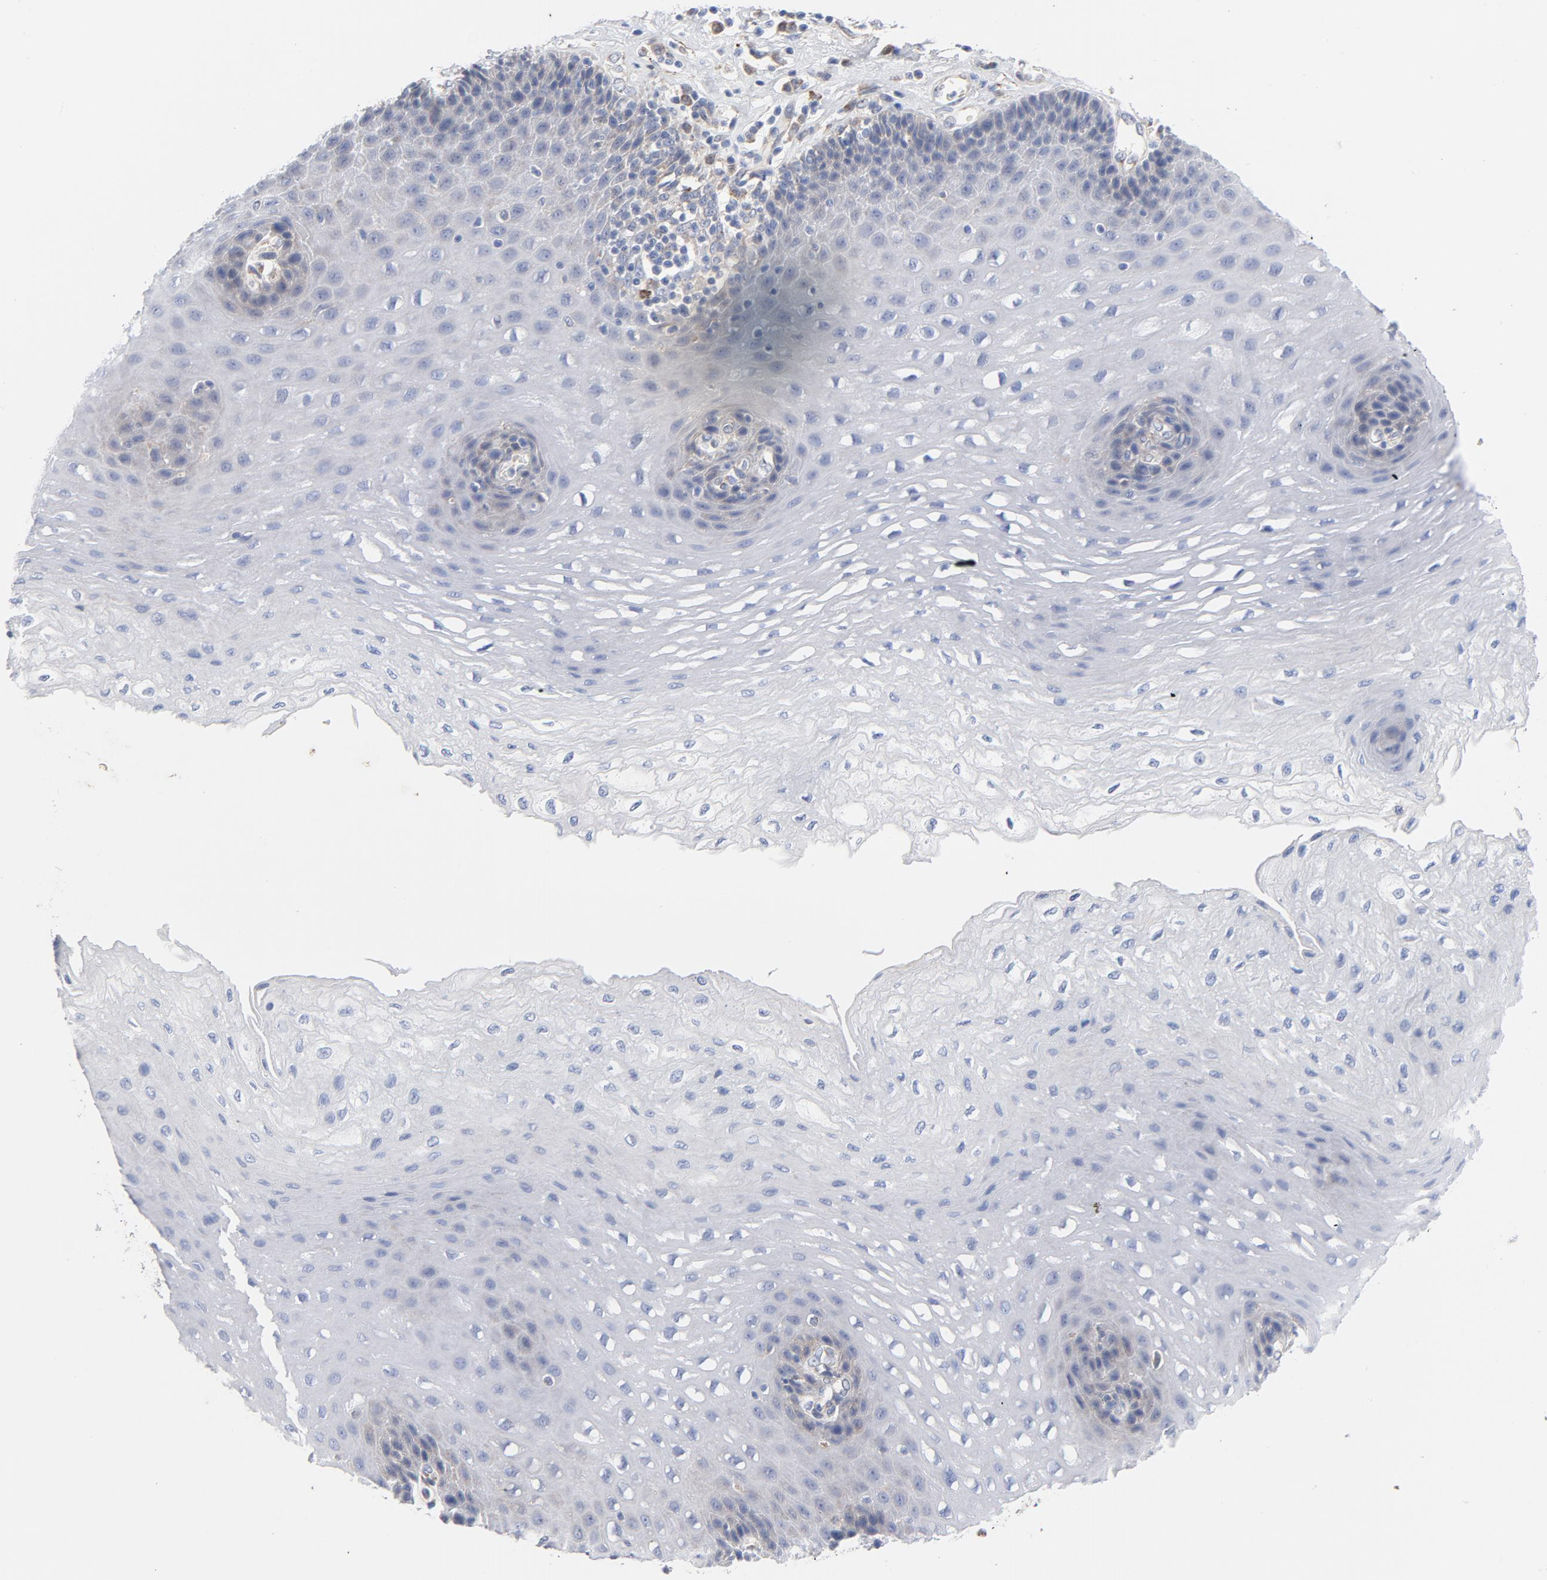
{"staining": {"intensity": "negative", "quantity": "none", "location": "none"}, "tissue": "esophagus", "cell_type": "Squamous epithelial cells", "image_type": "normal", "snomed": [{"axis": "morphology", "description": "Normal tissue, NOS"}, {"axis": "topography", "description": "Esophagus"}], "caption": "DAB (3,3'-diaminobenzidine) immunohistochemical staining of benign human esophagus shows no significant staining in squamous epithelial cells.", "gene": "RAPGEF3", "patient": {"sex": "female", "age": 72}}